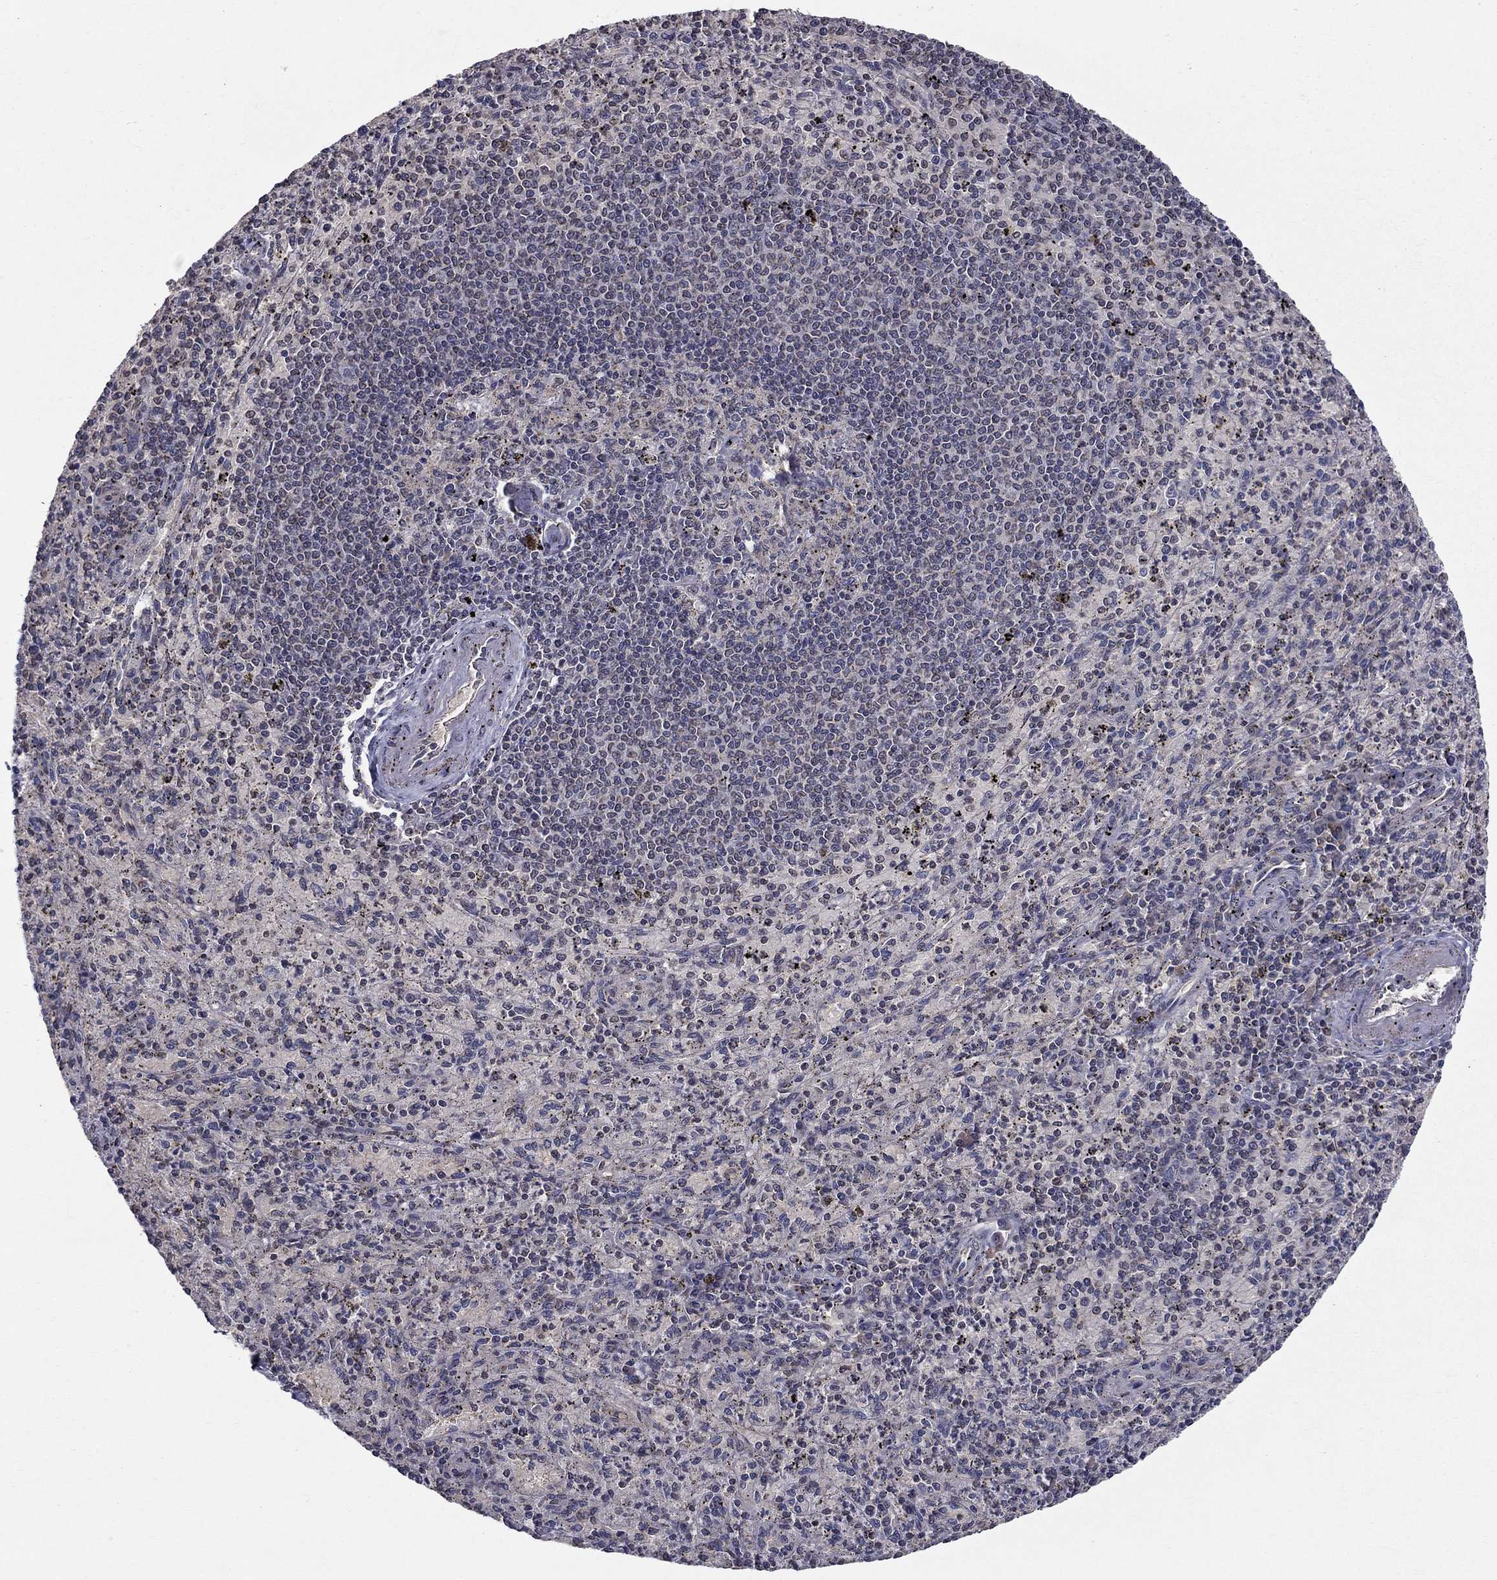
{"staining": {"intensity": "negative", "quantity": "none", "location": "none"}, "tissue": "spleen", "cell_type": "Cells in red pulp", "image_type": "normal", "snomed": [{"axis": "morphology", "description": "Normal tissue, NOS"}, {"axis": "topography", "description": "Spleen"}], "caption": "IHC histopathology image of normal spleen: spleen stained with DAB demonstrates no significant protein positivity in cells in red pulp.", "gene": "SLC2A13", "patient": {"sex": "male", "age": 60}}